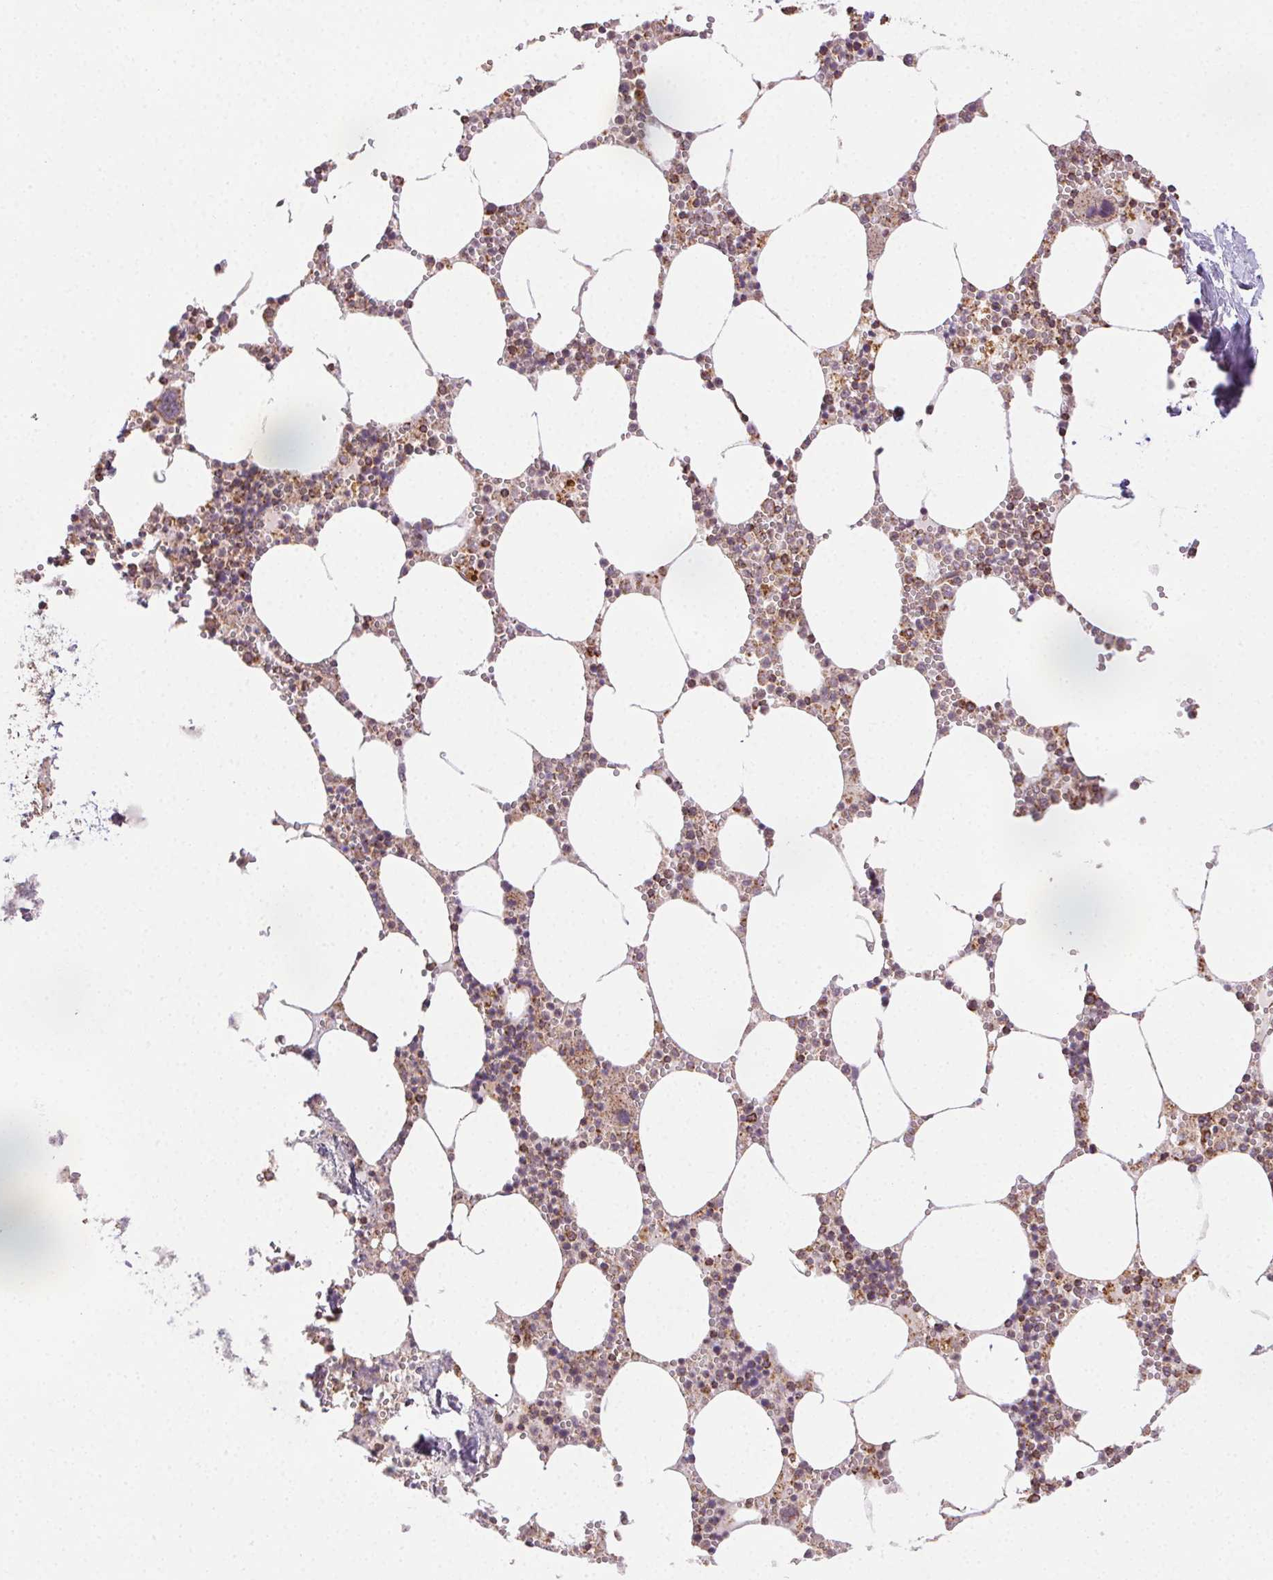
{"staining": {"intensity": "moderate", "quantity": "25%-75%", "location": "cytoplasmic/membranous"}, "tissue": "bone marrow", "cell_type": "Hematopoietic cells", "image_type": "normal", "snomed": [{"axis": "morphology", "description": "Normal tissue, NOS"}, {"axis": "topography", "description": "Bone marrow"}], "caption": "Human bone marrow stained for a protein (brown) reveals moderate cytoplasmic/membranous positive staining in about 25%-75% of hematopoietic cells.", "gene": "CLPB", "patient": {"sex": "male", "age": 54}}